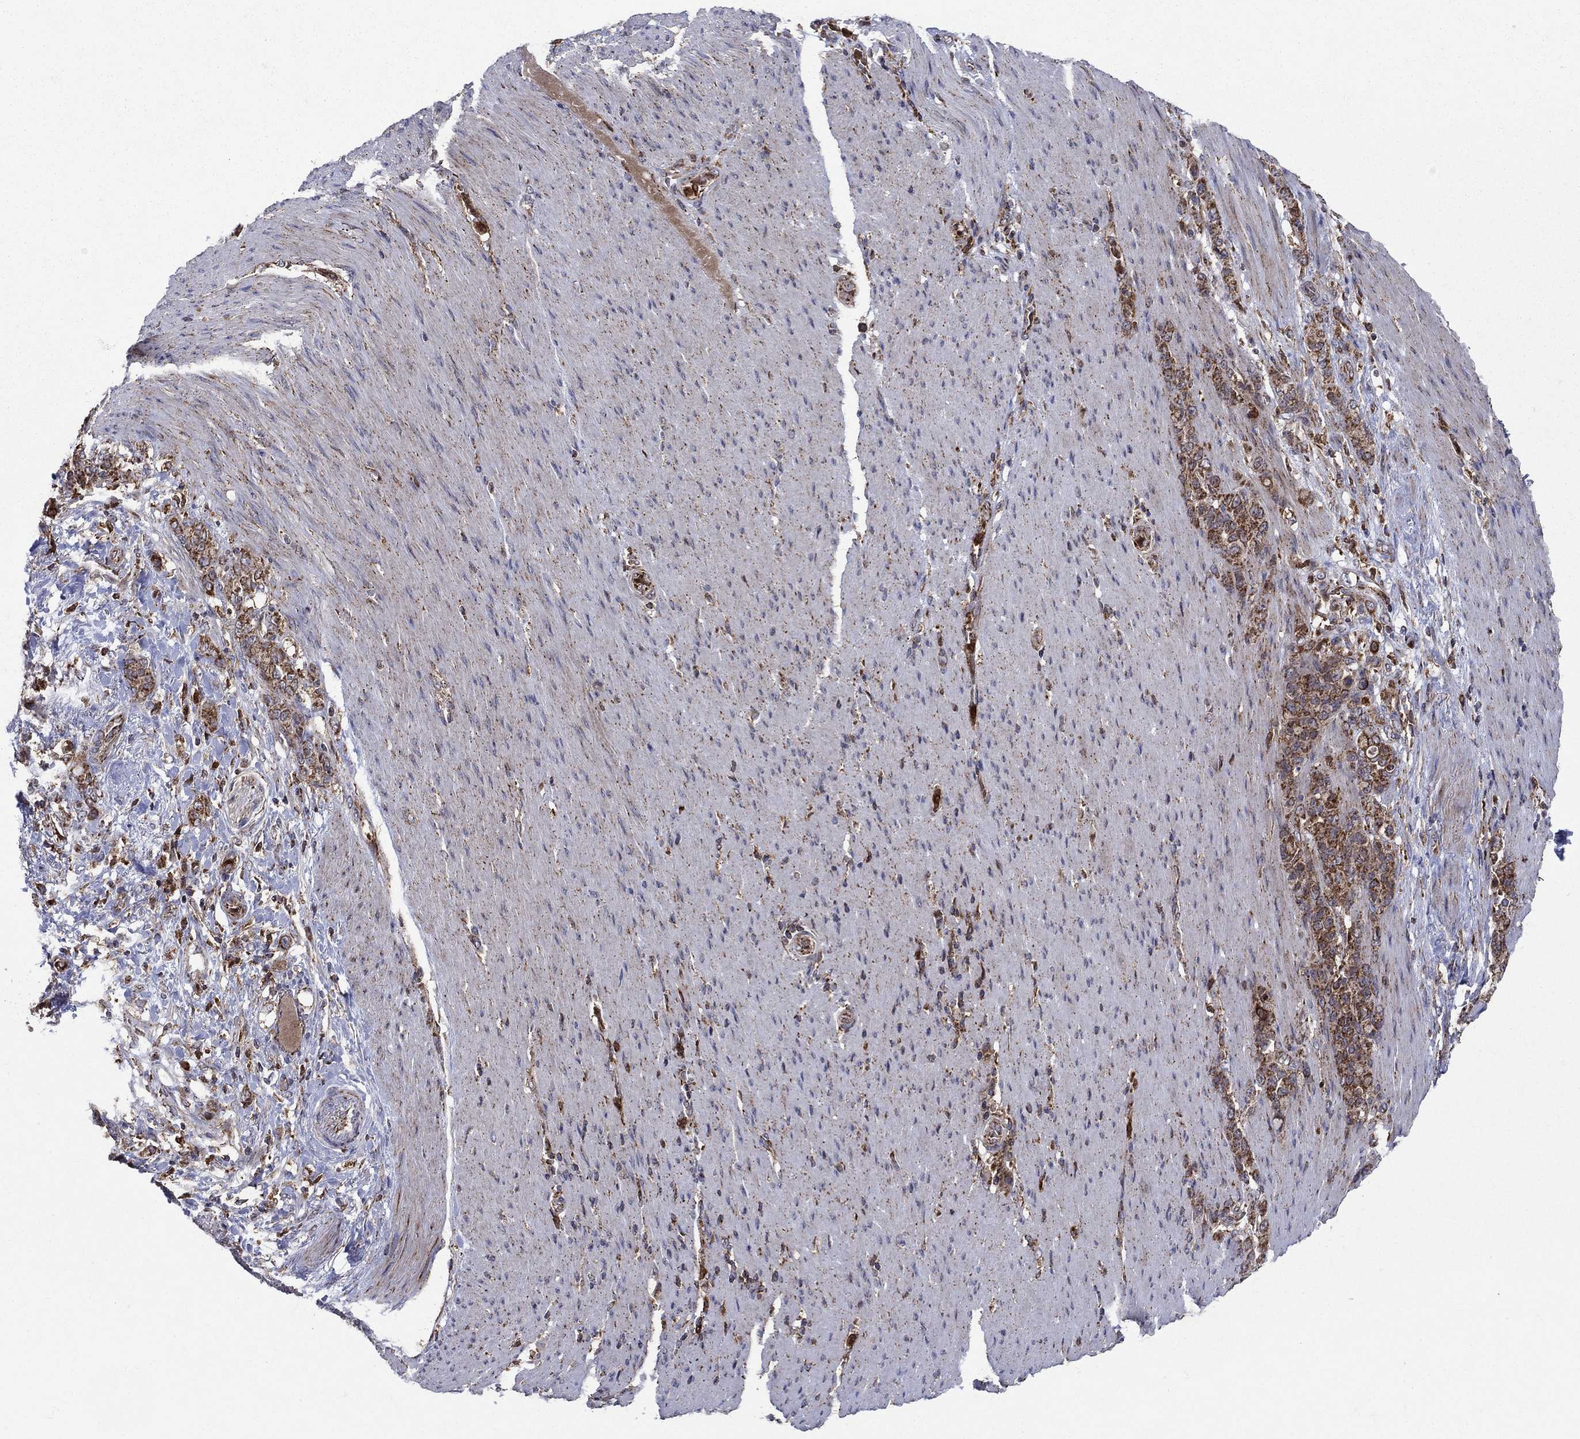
{"staining": {"intensity": "moderate", "quantity": ">75%", "location": "cytoplasmic/membranous"}, "tissue": "stomach cancer", "cell_type": "Tumor cells", "image_type": "cancer", "snomed": [{"axis": "morphology", "description": "Normal tissue, NOS"}, {"axis": "morphology", "description": "Adenocarcinoma, NOS"}, {"axis": "topography", "description": "Stomach"}], "caption": "Immunohistochemistry (IHC) photomicrograph of neoplastic tissue: human stomach adenocarcinoma stained using immunohistochemistry reveals medium levels of moderate protein expression localized specifically in the cytoplasmic/membranous of tumor cells, appearing as a cytoplasmic/membranous brown color.", "gene": "RNF19B", "patient": {"sex": "female", "age": 79}}